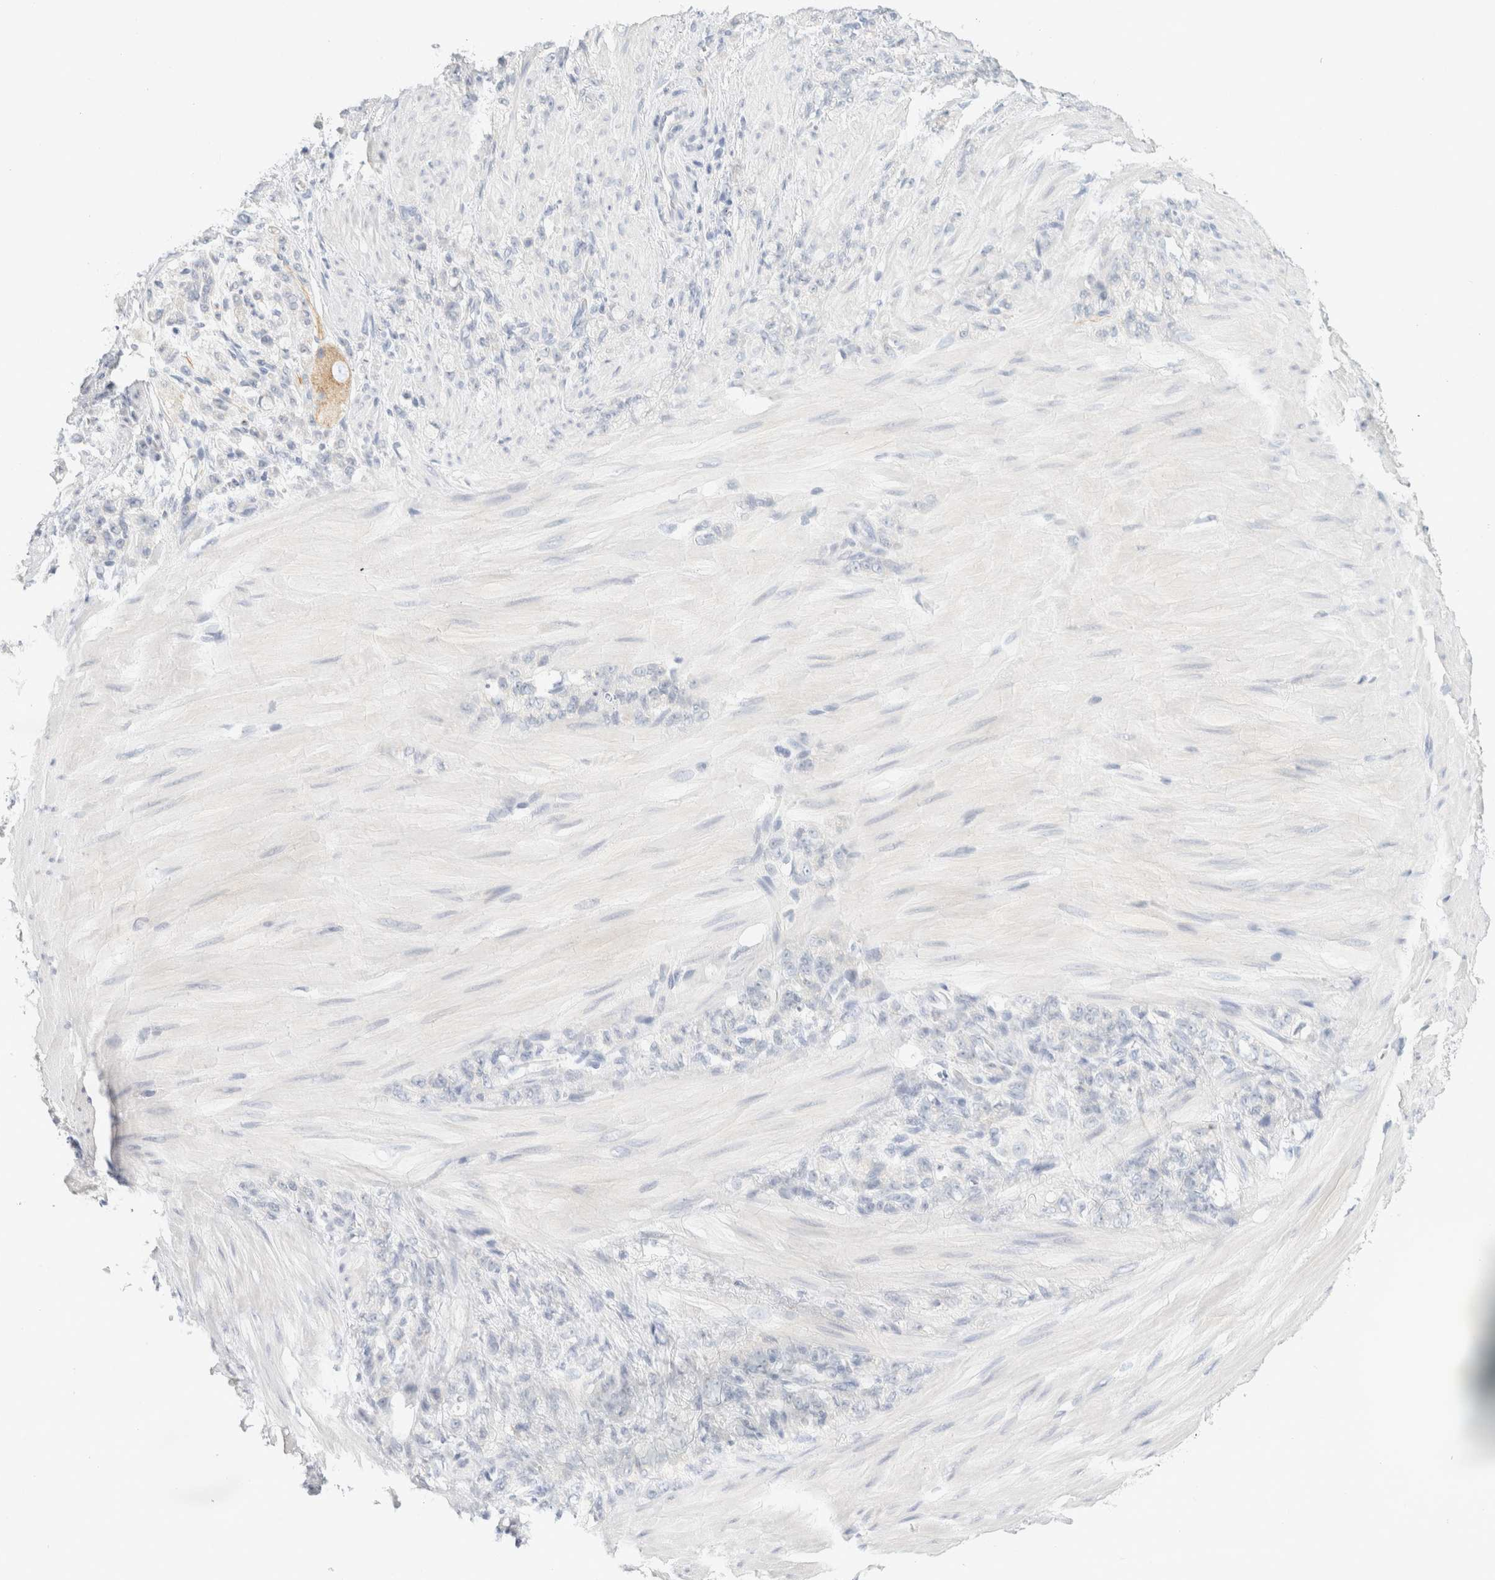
{"staining": {"intensity": "negative", "quantity": "none", "location": "none"}, "tissue": "stomach cancer", "cell_type": "Tumor cells", "image_type": "cancer", "snomed": [{"axis": "morphology", "description": "Adenocarcinoma, NOS"}, {"axis": "topography", "description": "Stomach"}], "caption": "A histopathology image of human adenocarcinoma (stomach) is negative for staining in tumor cells.", "gene": "NEFM", "patient": {"sex": "male", "age": 82}}